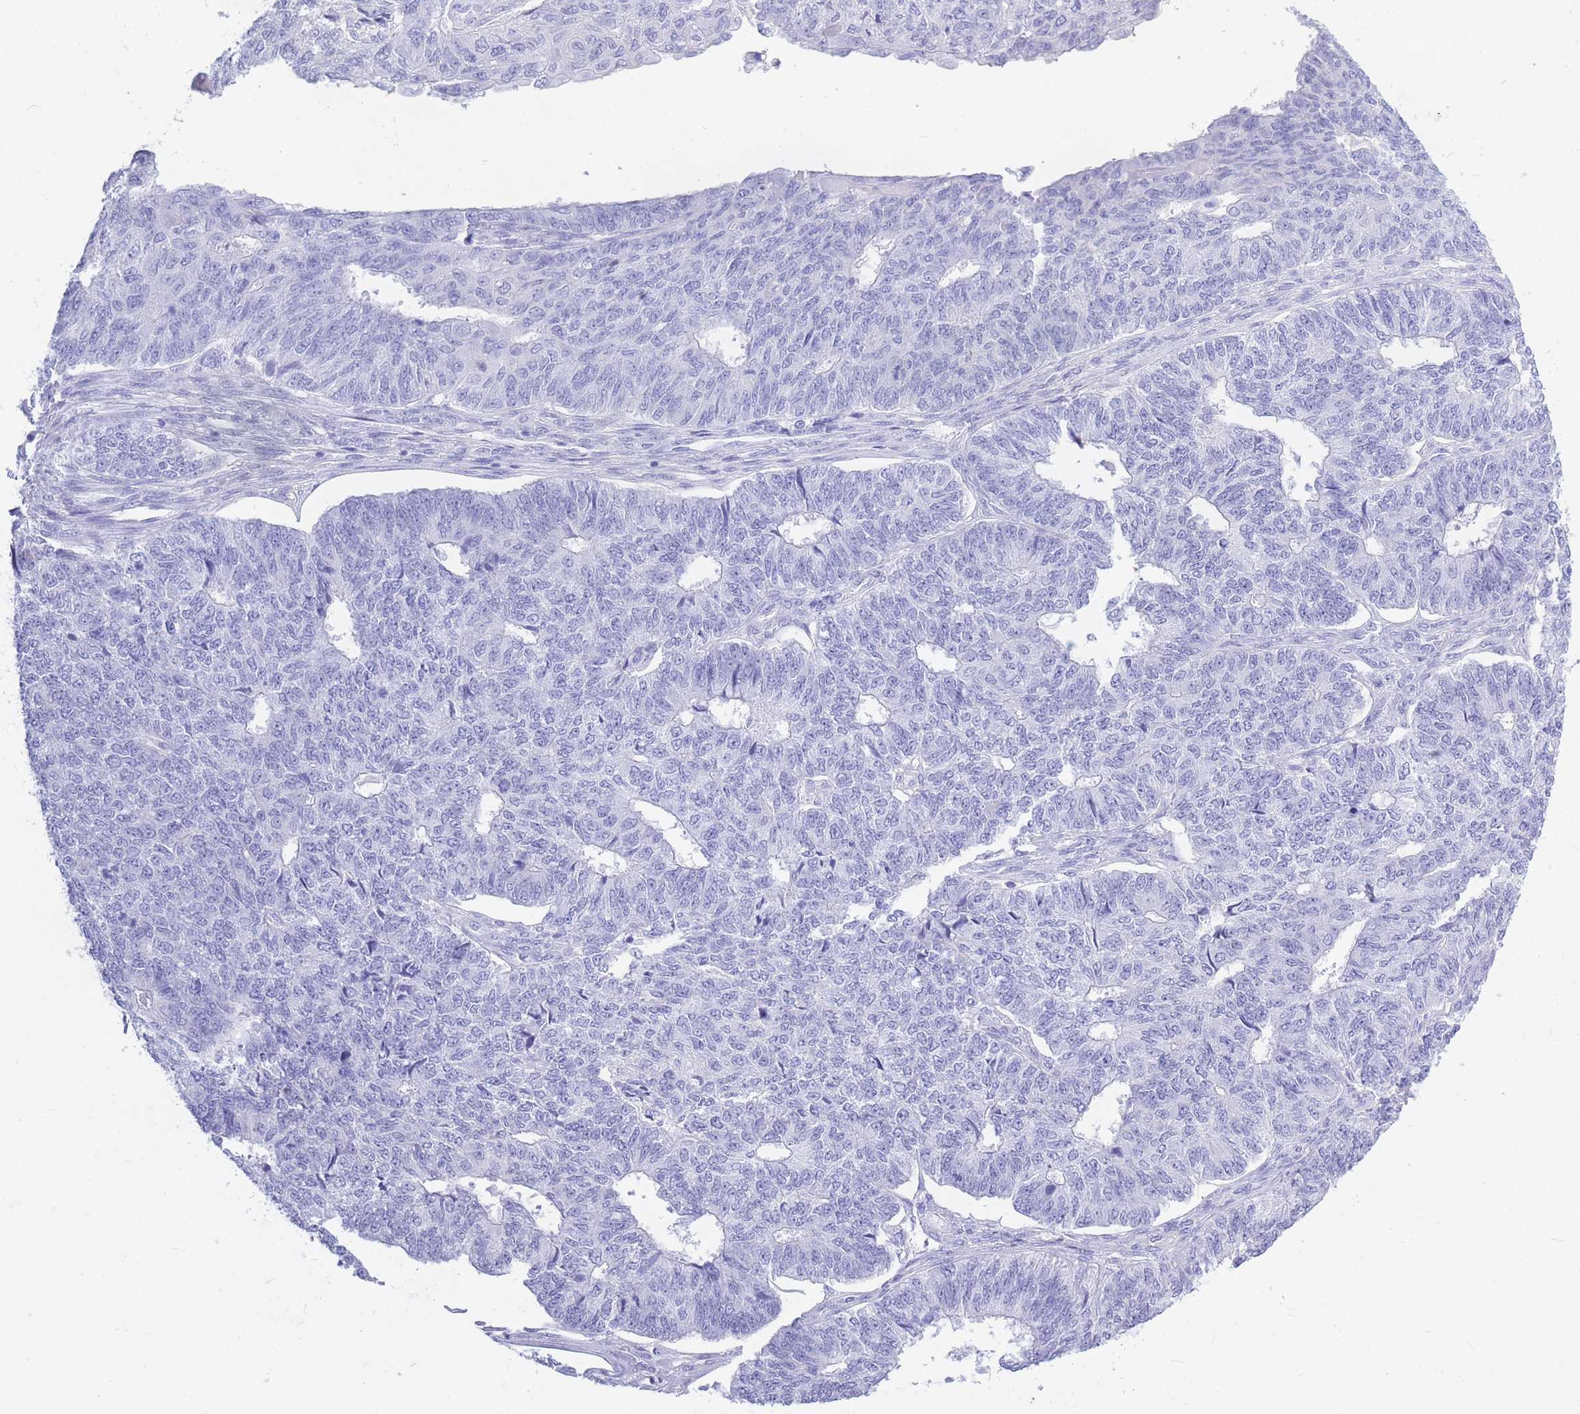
{"staining": {"intensity": "negative", "quantity": "none", "location": "none"}, "tissue": "endometrial cancer", "cell_type": "Tumor cells", "image_type": "cancer", "snomed": [{"axis": "morphology", "description": "Adenocarcinoma, NOS"}, {"axis": "topography", "description": "Endometrium"}], "caption": "Endometrial cancer (adenocarcinoma) was stained to show a protein in brown. There is no significant positivity in tumor cells. (Brightfield microscopy of DAB (3,3'-diaminobenzidine) IHC at high magnification).", "gene": "ZFP62", "patient": {"sex": "female", "age": 32}}